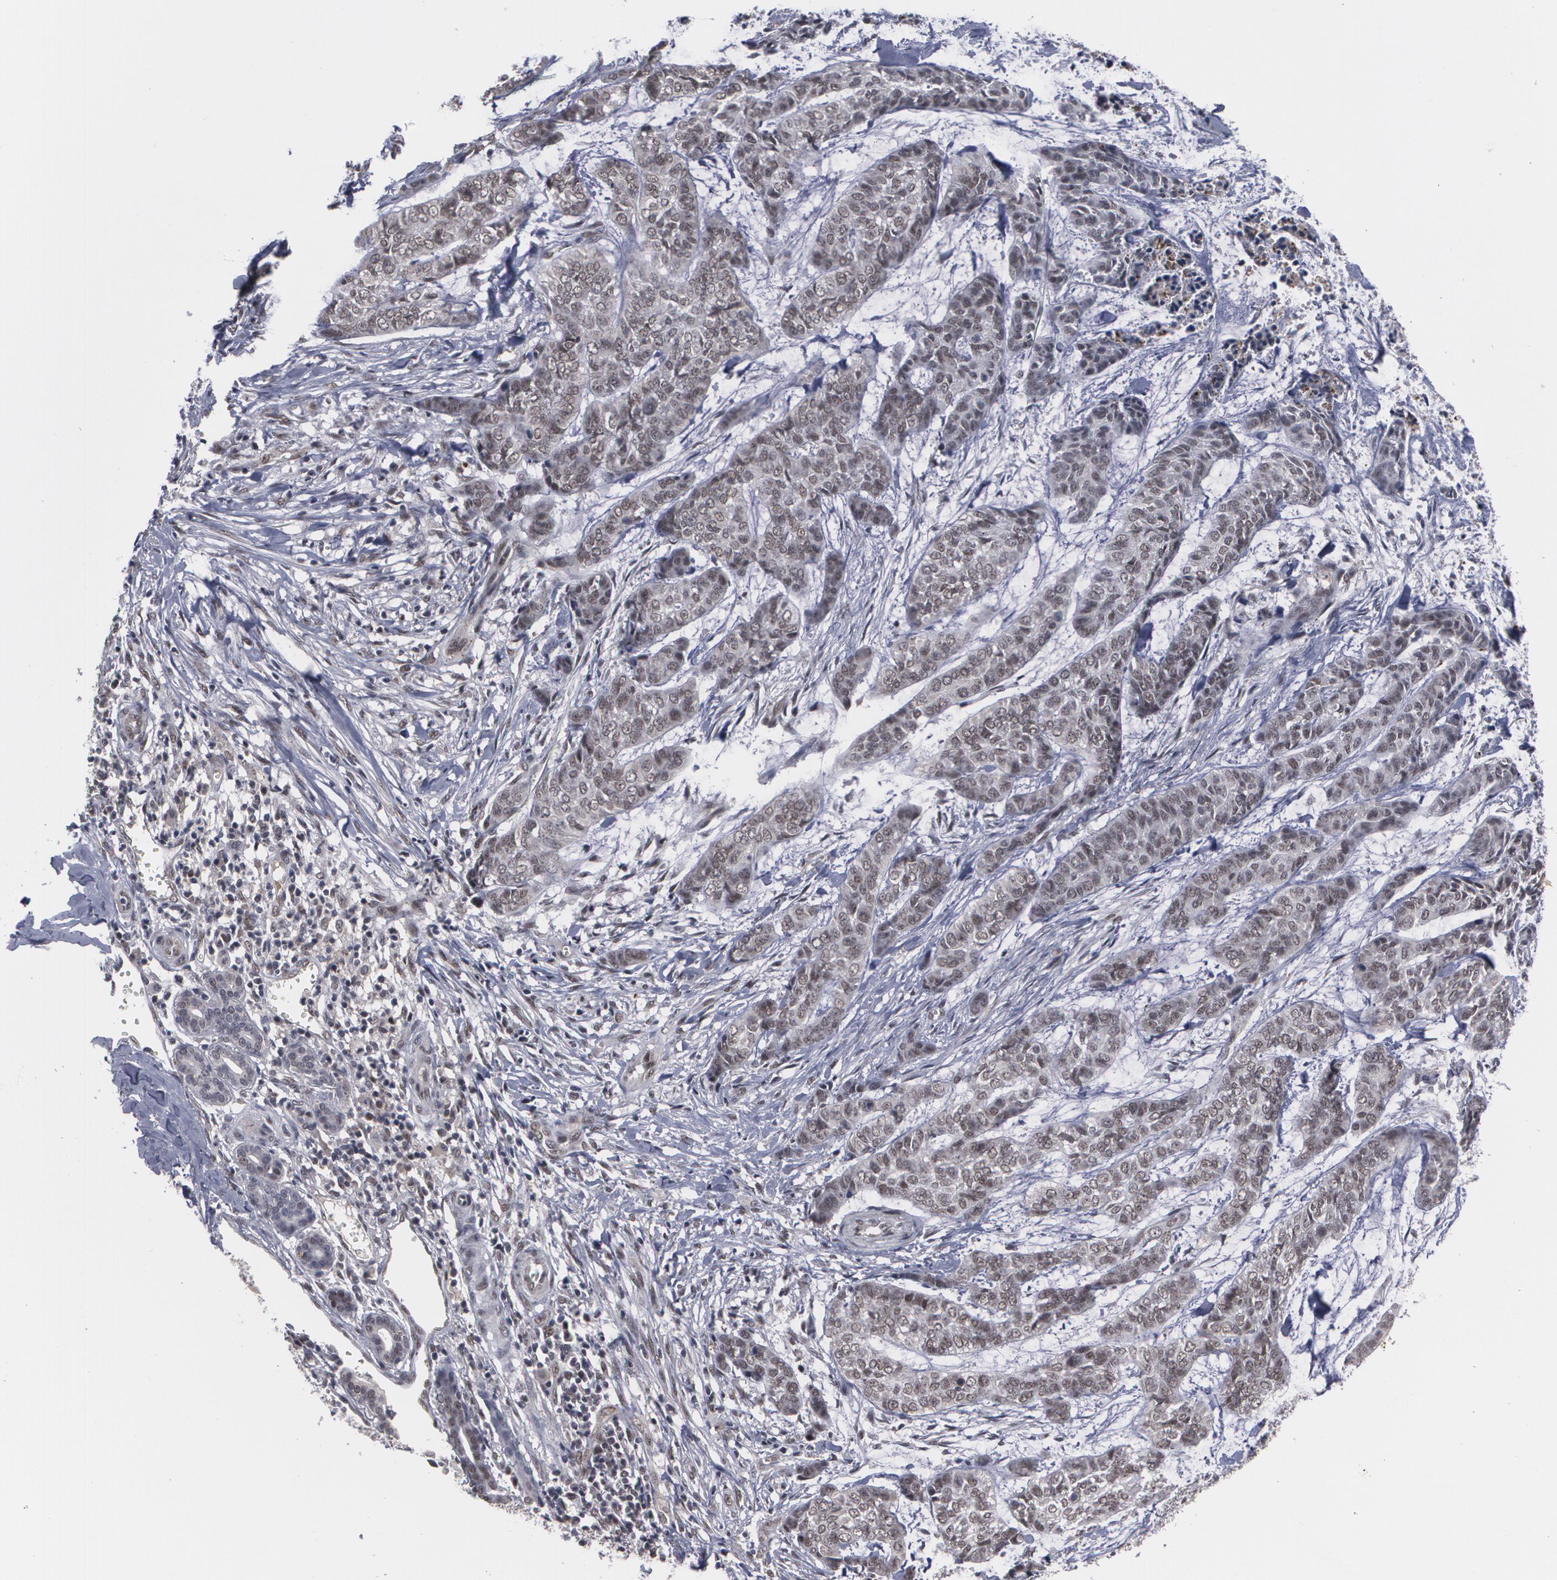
{"staining": {"intensity": "moderate", "quantity": ">75%", "location": "nuclear"}, "tissue": "skin cancer", "cell_type": "Tumor cells", "image_type": "cancer", "snomed": [{"axis": "morphology", "description": "Basal cell carcinoma"}, {"axis": "topography", "description": "Skin"}], "caption": "A histopathology image of human skin cancer stained for a protein exhibits moderate nuclear brown staining in tumor cells.", "gene": "INTS6", "patient": {"sex": "female", "age": 64}}